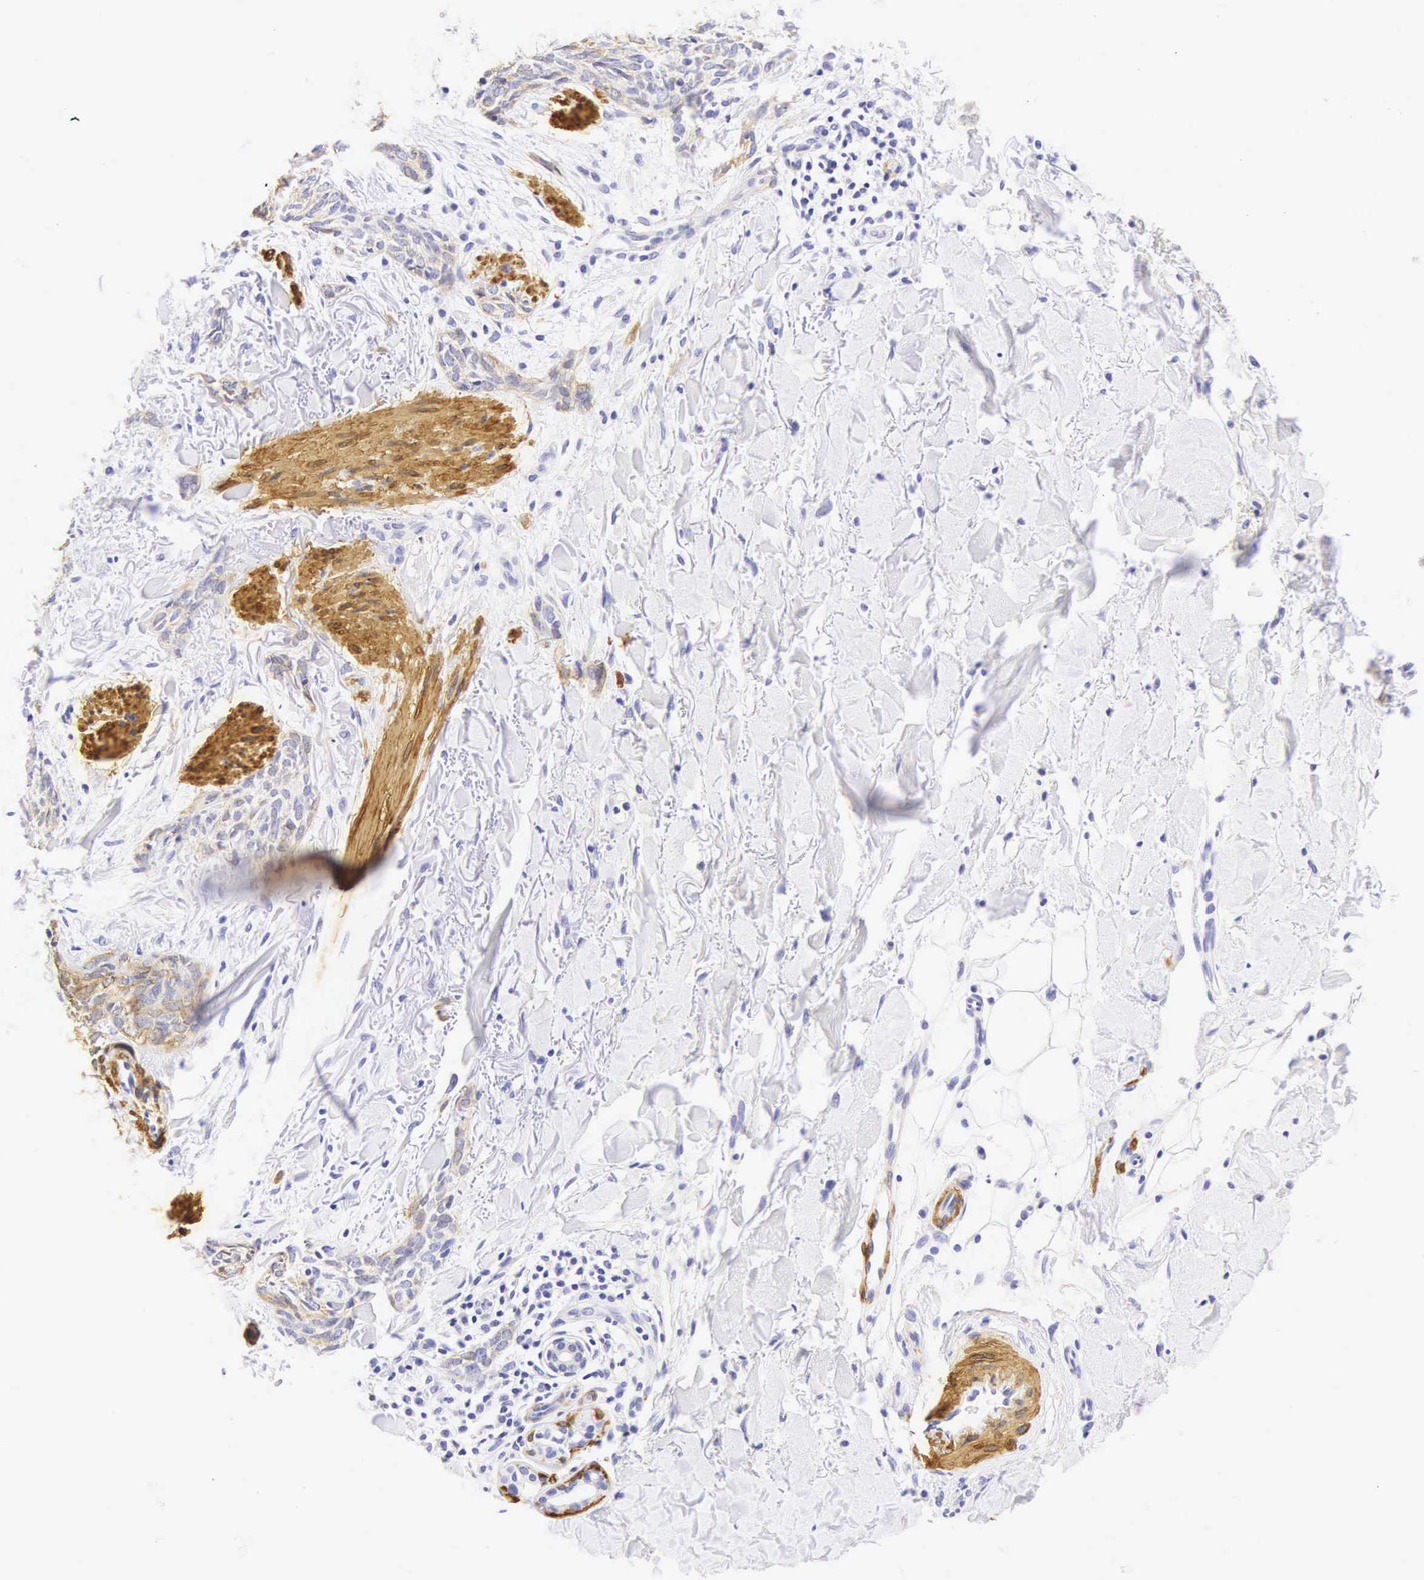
{"staining": {"intensity": "weak", "quantity": "<25%", "location": "cytoplasmic/membranous"}, "tissue": "skin cancer", "cell_type": "Tumor cells", "image_type": "cancer", "snomed": [{"axis": "morphology", "description": "Basal cell carcinoma"}, {"axis": "topography", "description": "Skin"}], "caption": "Immunohistochemistry (IHC) histopathology image of neoplastic tissue: basal cell carcinoma (skin) stained with DAB exhibits no significant protein expression in tumor cells. (DAB (3,3'-diaminobenzidine) immunohistochemistry (IHC), high magnification).", "gene": "CNN1", "patient": {"sex": "female", "age": 81}}